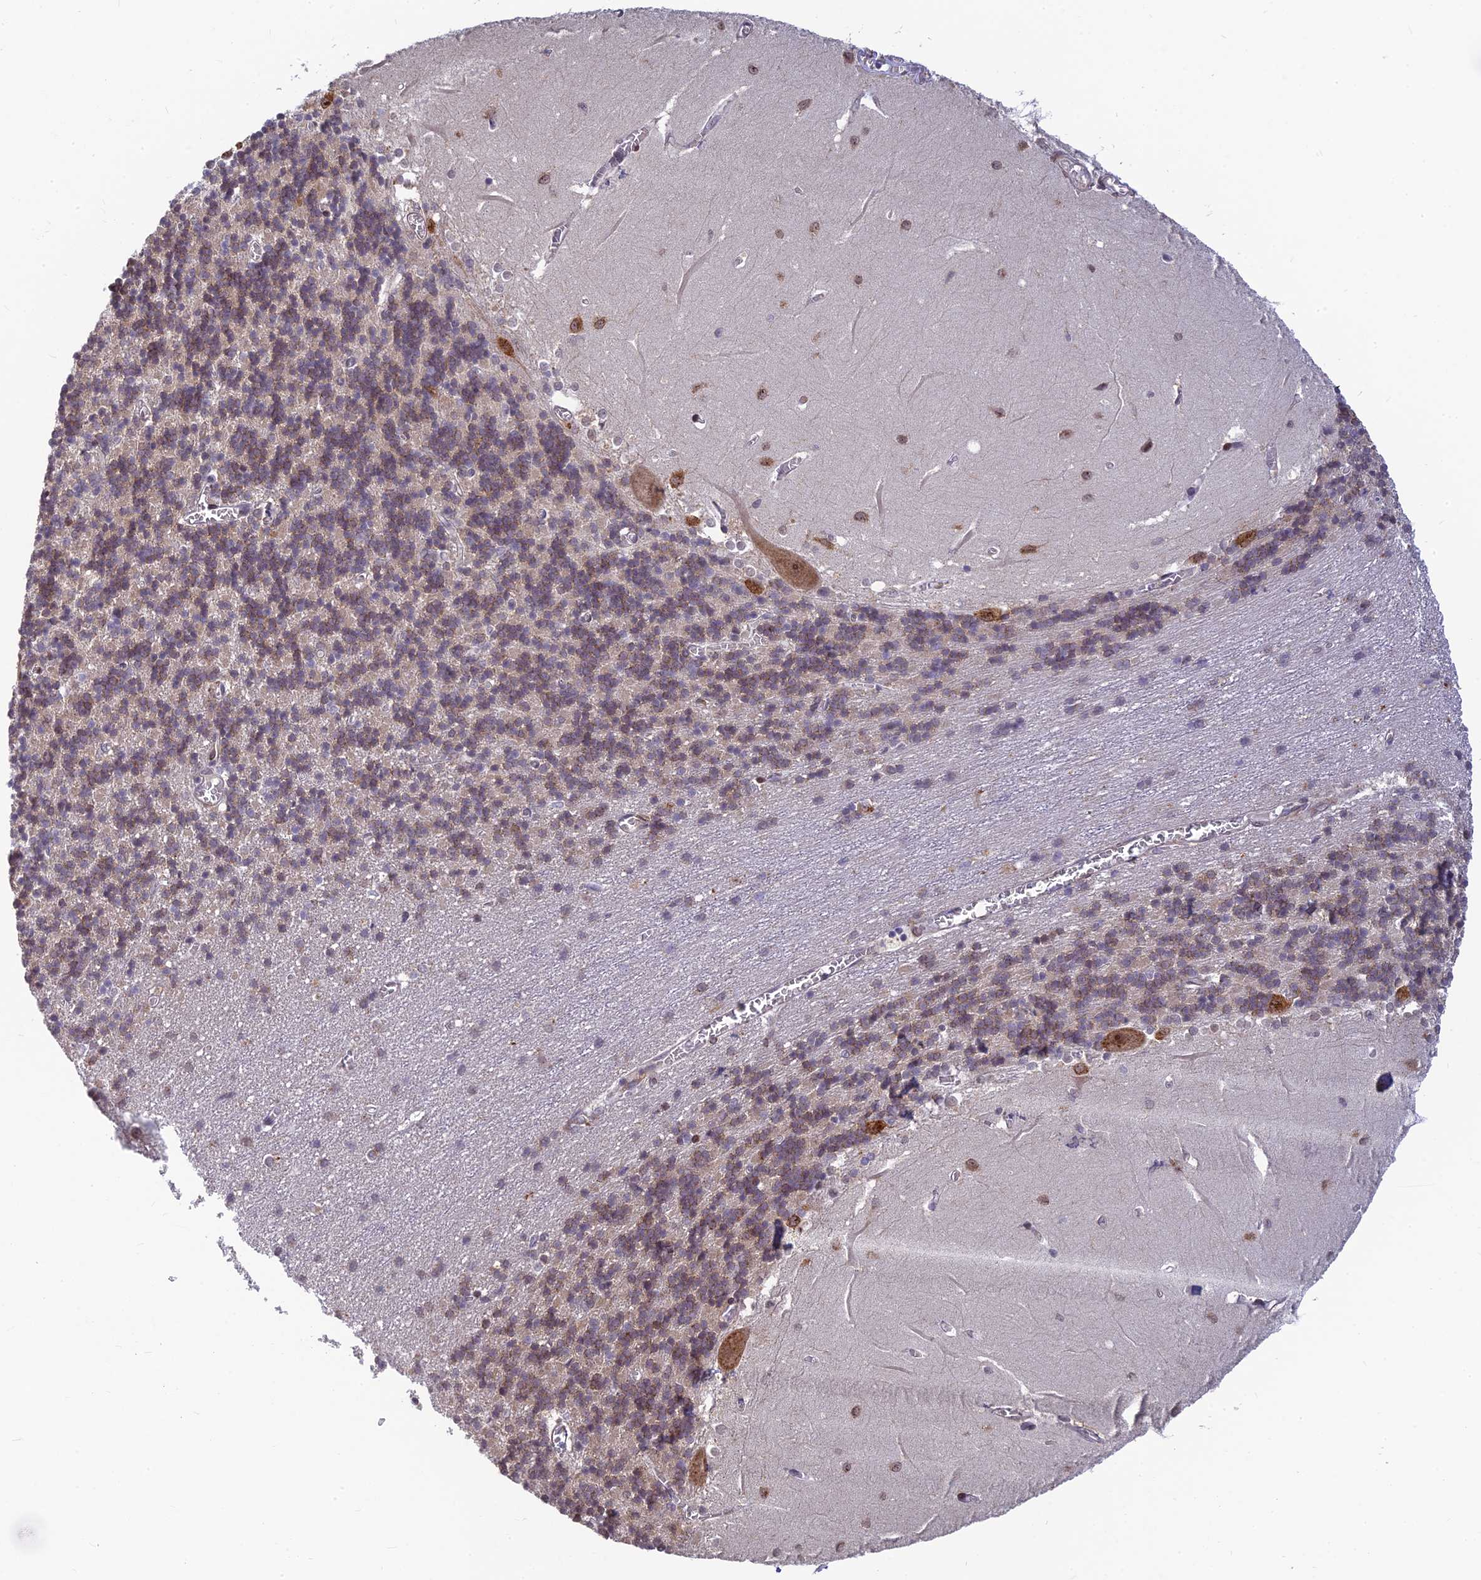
{"staining": {"intensity": "weak", "quantity": "<25%", "location": "cytoplasmic/membranous"}, "tissue": "cerebellum", "cell_type": "Cells in granular layer", "image_type": "normal", "snomed": [{"axis": "morphology", "description": "Normal tissue, NOS"}, {"axis": "topography", "description": "Cerebellum"}], "caption": "IHC of normal human cerebellum reveals no positivity in cells in granular layer.", "gene": "UFSP2", "patient": {"sex": "male", "age": 37}}